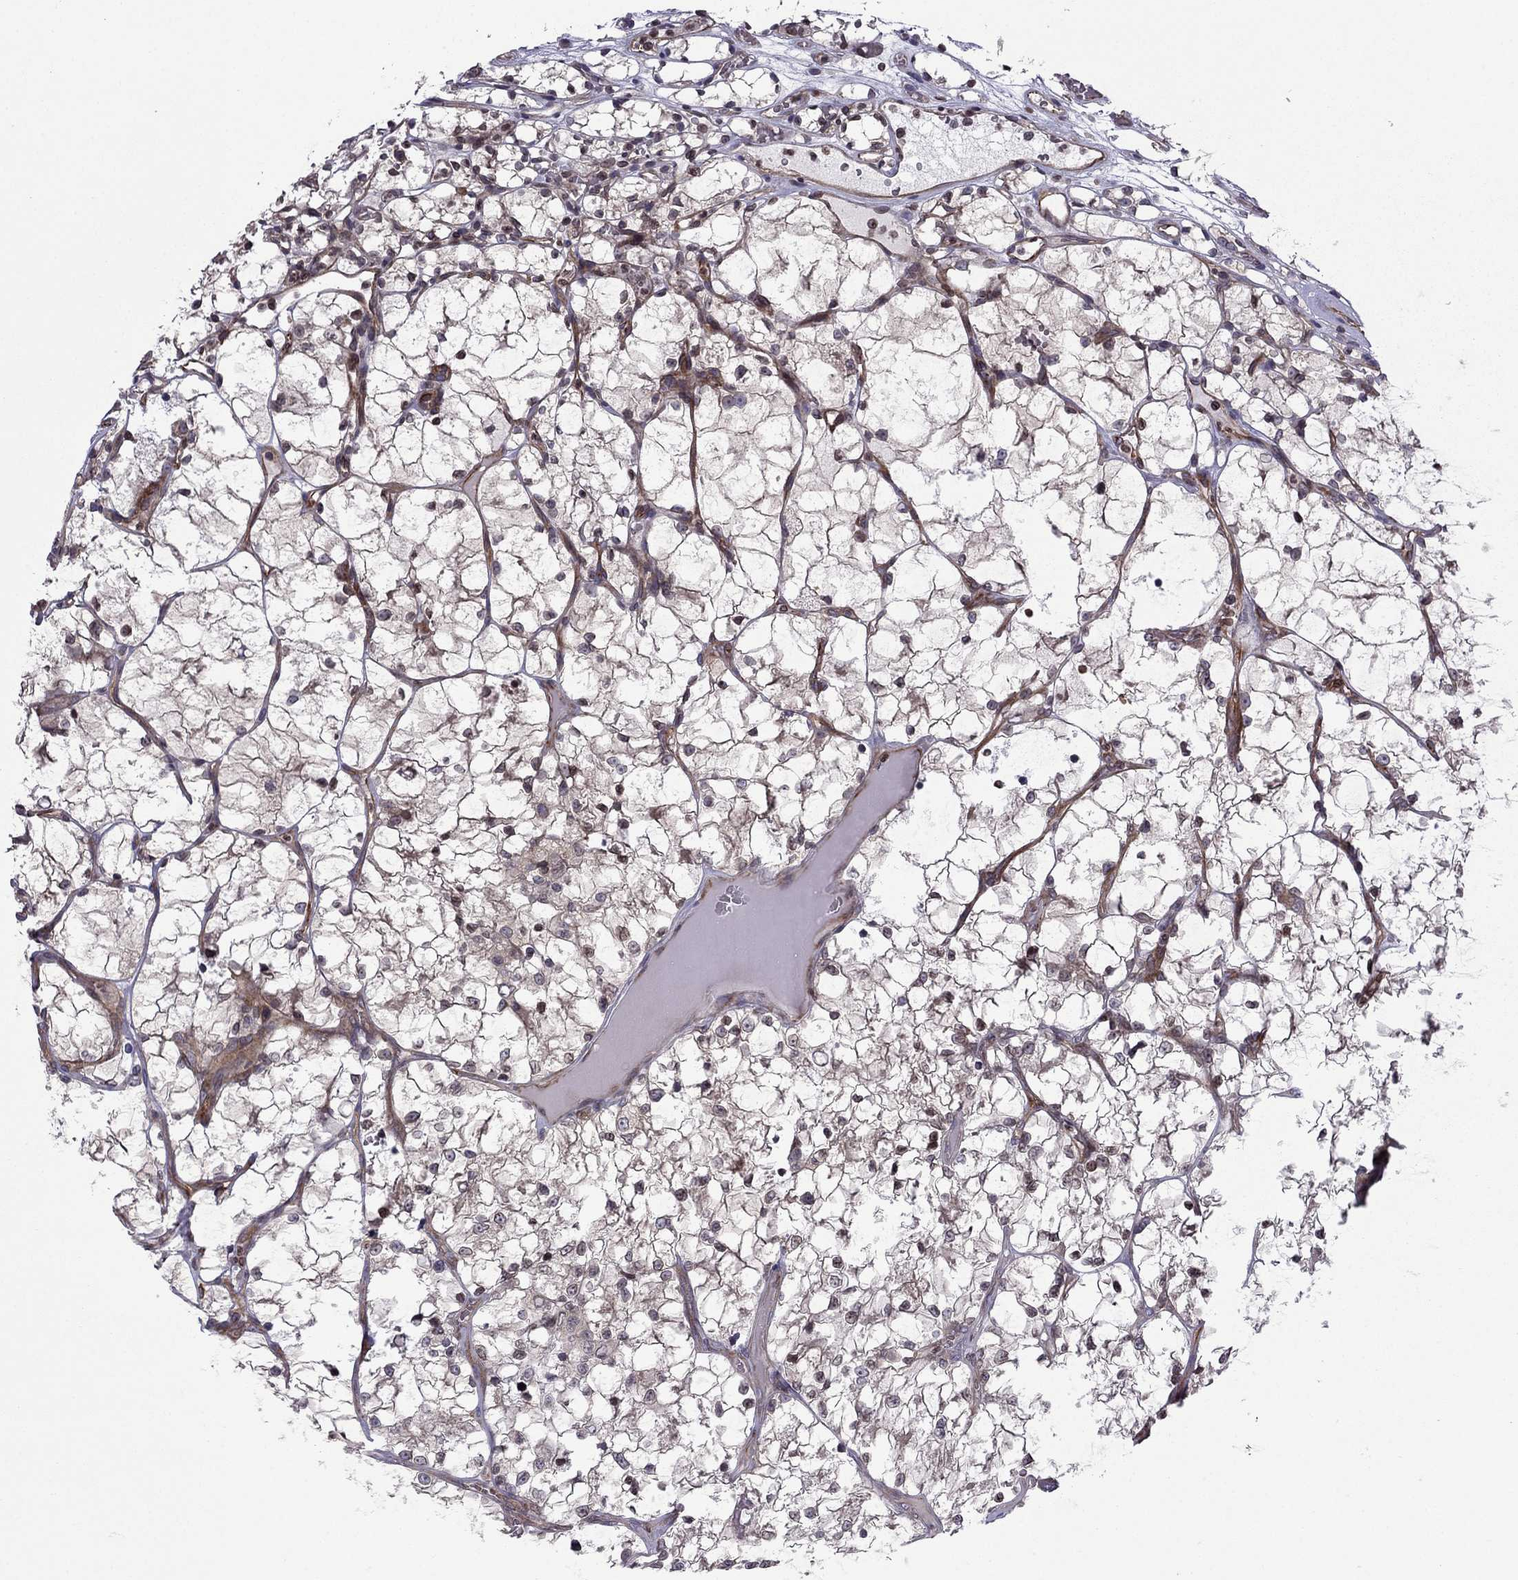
{"staining": {"intensity": "moderate", "quantity": "<25%", "location": "cytoplasmic/membranous"}, "tissue": "renal cancer", "cell_type": "Tumor cells", "image_type": "cancer", "snomed": [{"axis": "morphology", "description": "Adenocarcinoma, NOS"}, {"axis": "topography", "description": "Kidney"}], "caption": "Renal cancer was stained to show a protein in brown. There is low levels of moderate cytoplasmic/membranous expression in approximately <25% of tumor cells.", "gene": "CDC42BPA", "patient": {"sex": "female", "age": 69}}